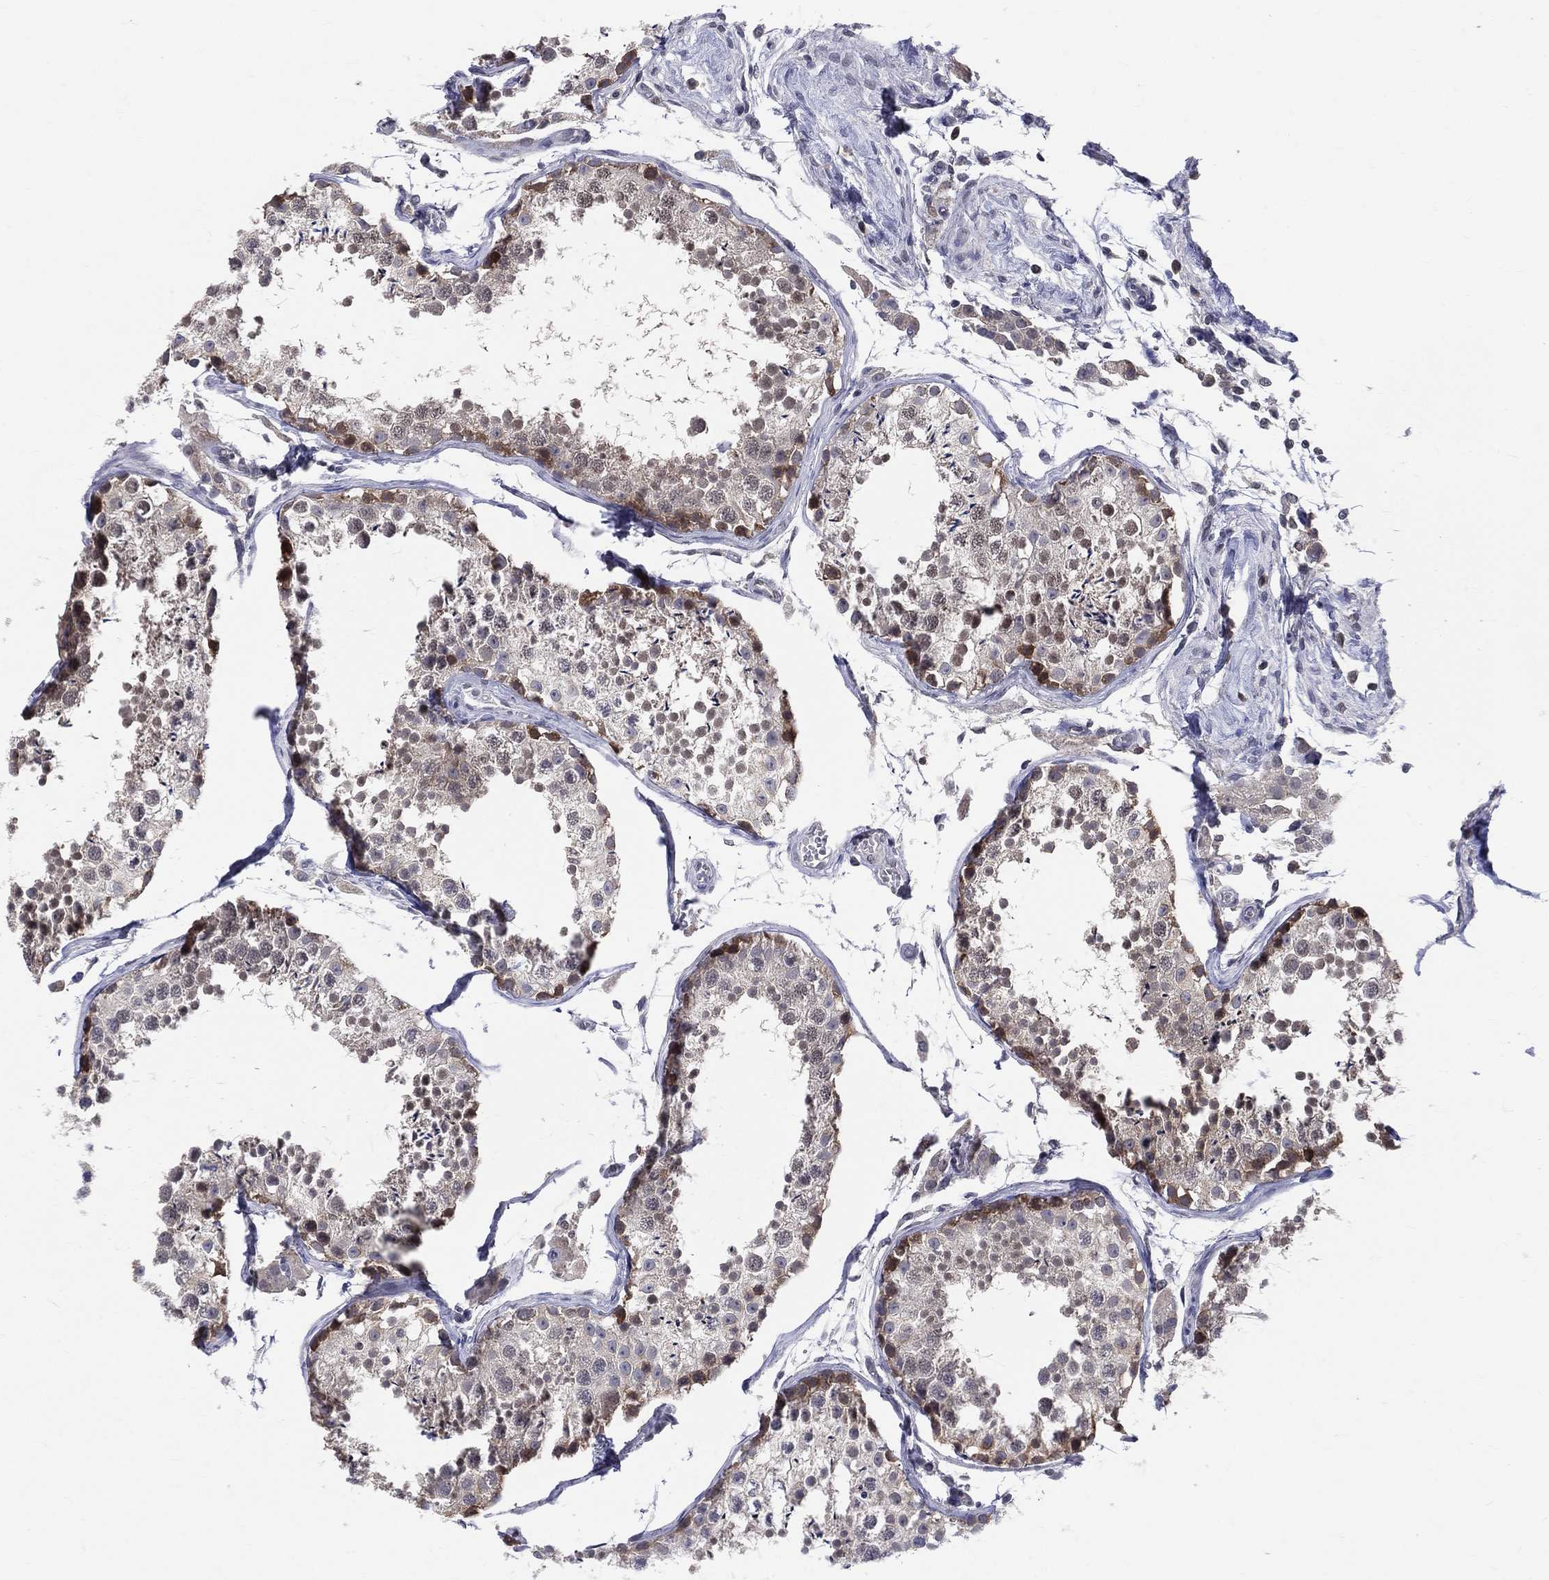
{"staining": {"intensity": "weak", "quantity": "25%-75%", "location": "cytoplasmic/membranous,nuclear"}, "tissue": "testis", "cell_type": "Cells in seminiferous ducts", "image_type": "normal", "snomed": [{"axis": "morphology", "description": "Normal tissue, NOS"}, {"axis": "topography", "description": "Testis"}], "caption": "Protein staining displays weak cytoplasmic/membranous,nuclear staining in about 25%-75% of cells in seminiferous ducts in benign testis.", "gene": "DLG4", "patient": {"sex": "male", "age": 29}}